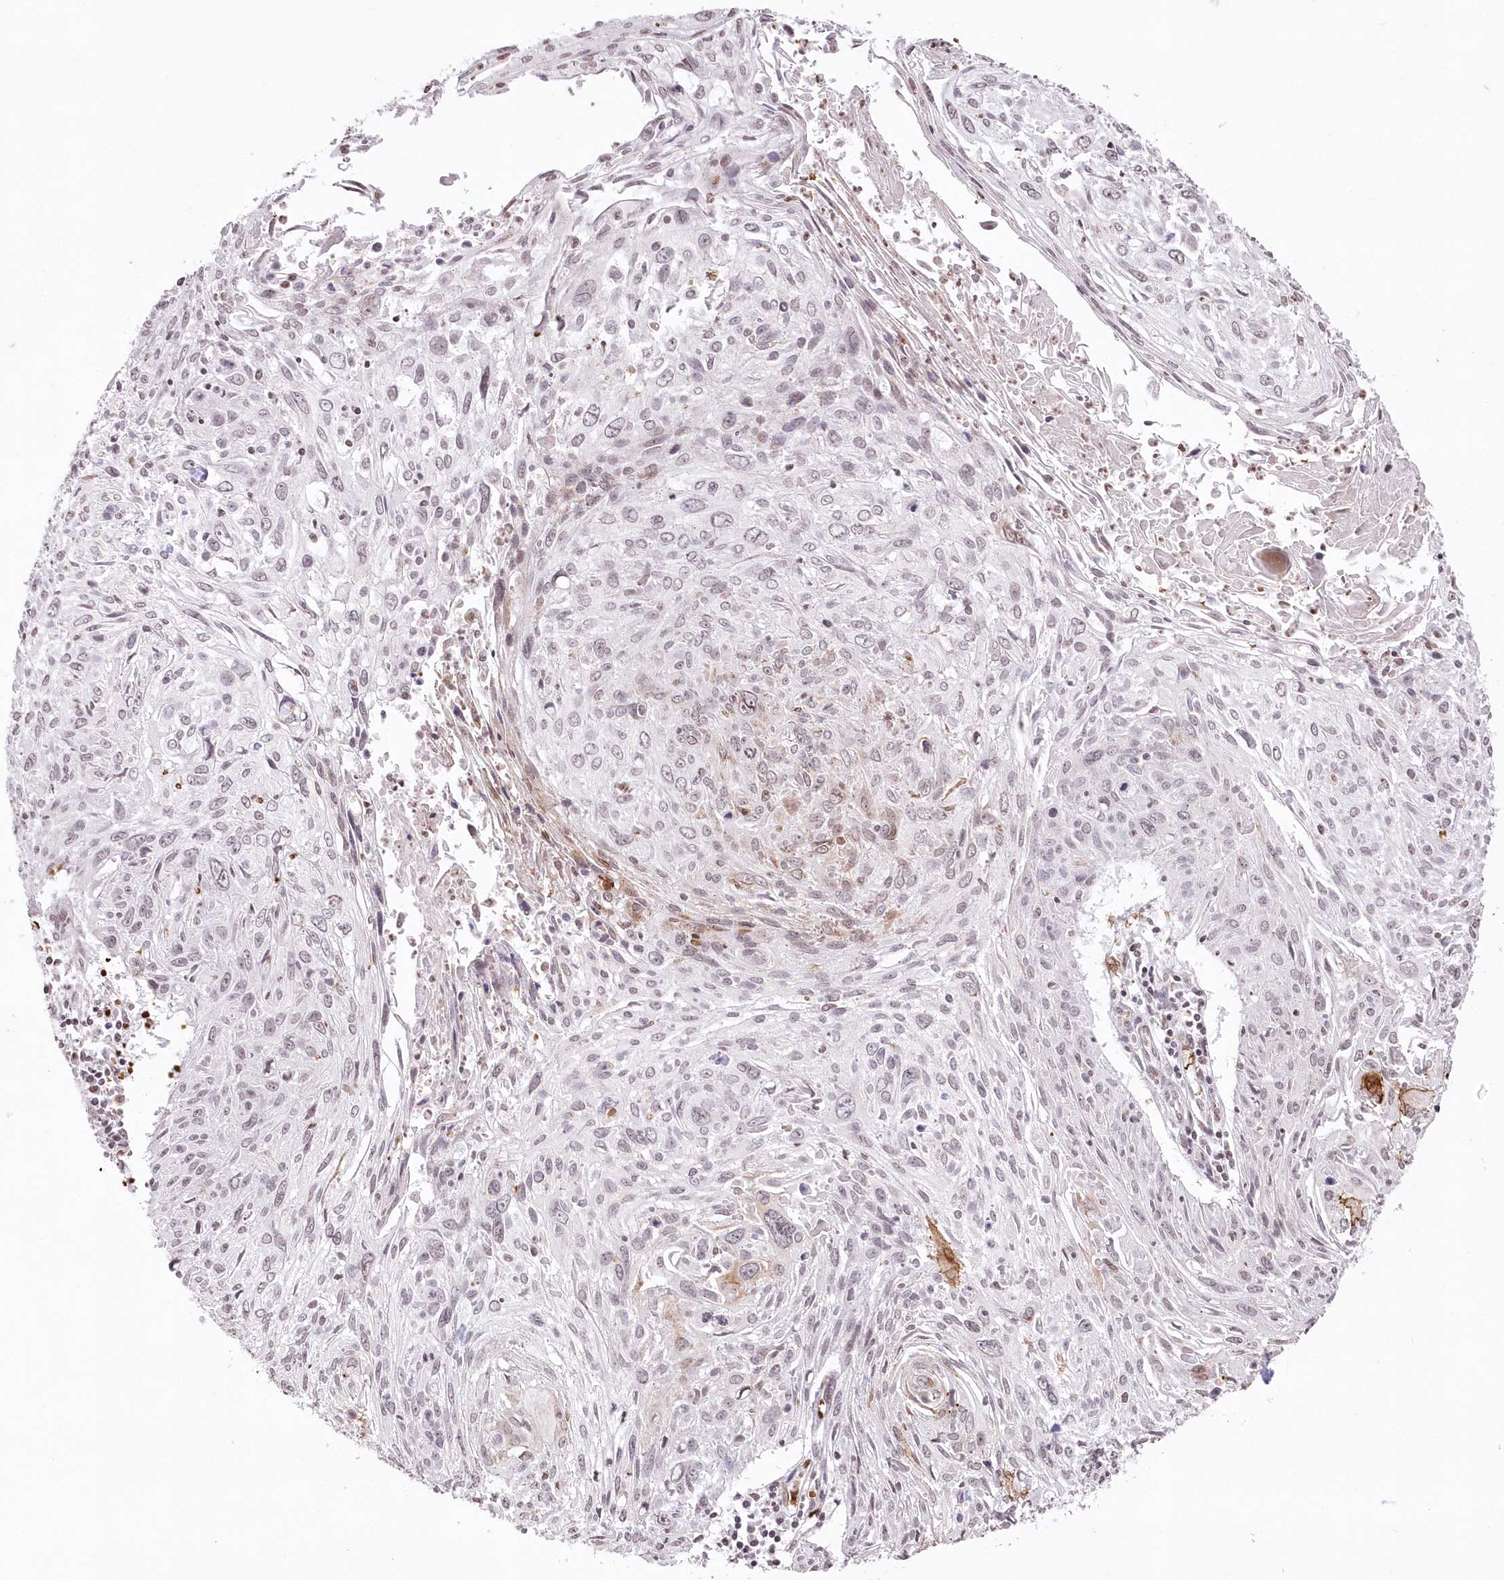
{"staining": {"intensity": "negative", "quantity": "none", "location": "none"}, "tissue": "cervical cancer", "cell_type": "Tumor cells", "image_type": "cancer", "snomed": [{"axis": "morphology", "description": "Squamous cell carcinoma, NOS"}, {"axis": "topography", "description": "Cervix"}], "caption": "The histopathology image displays no staining of tumor cells in cervical cancer.", "gene": "RBM27", "patient": {"sex": "female", "age": 51}}